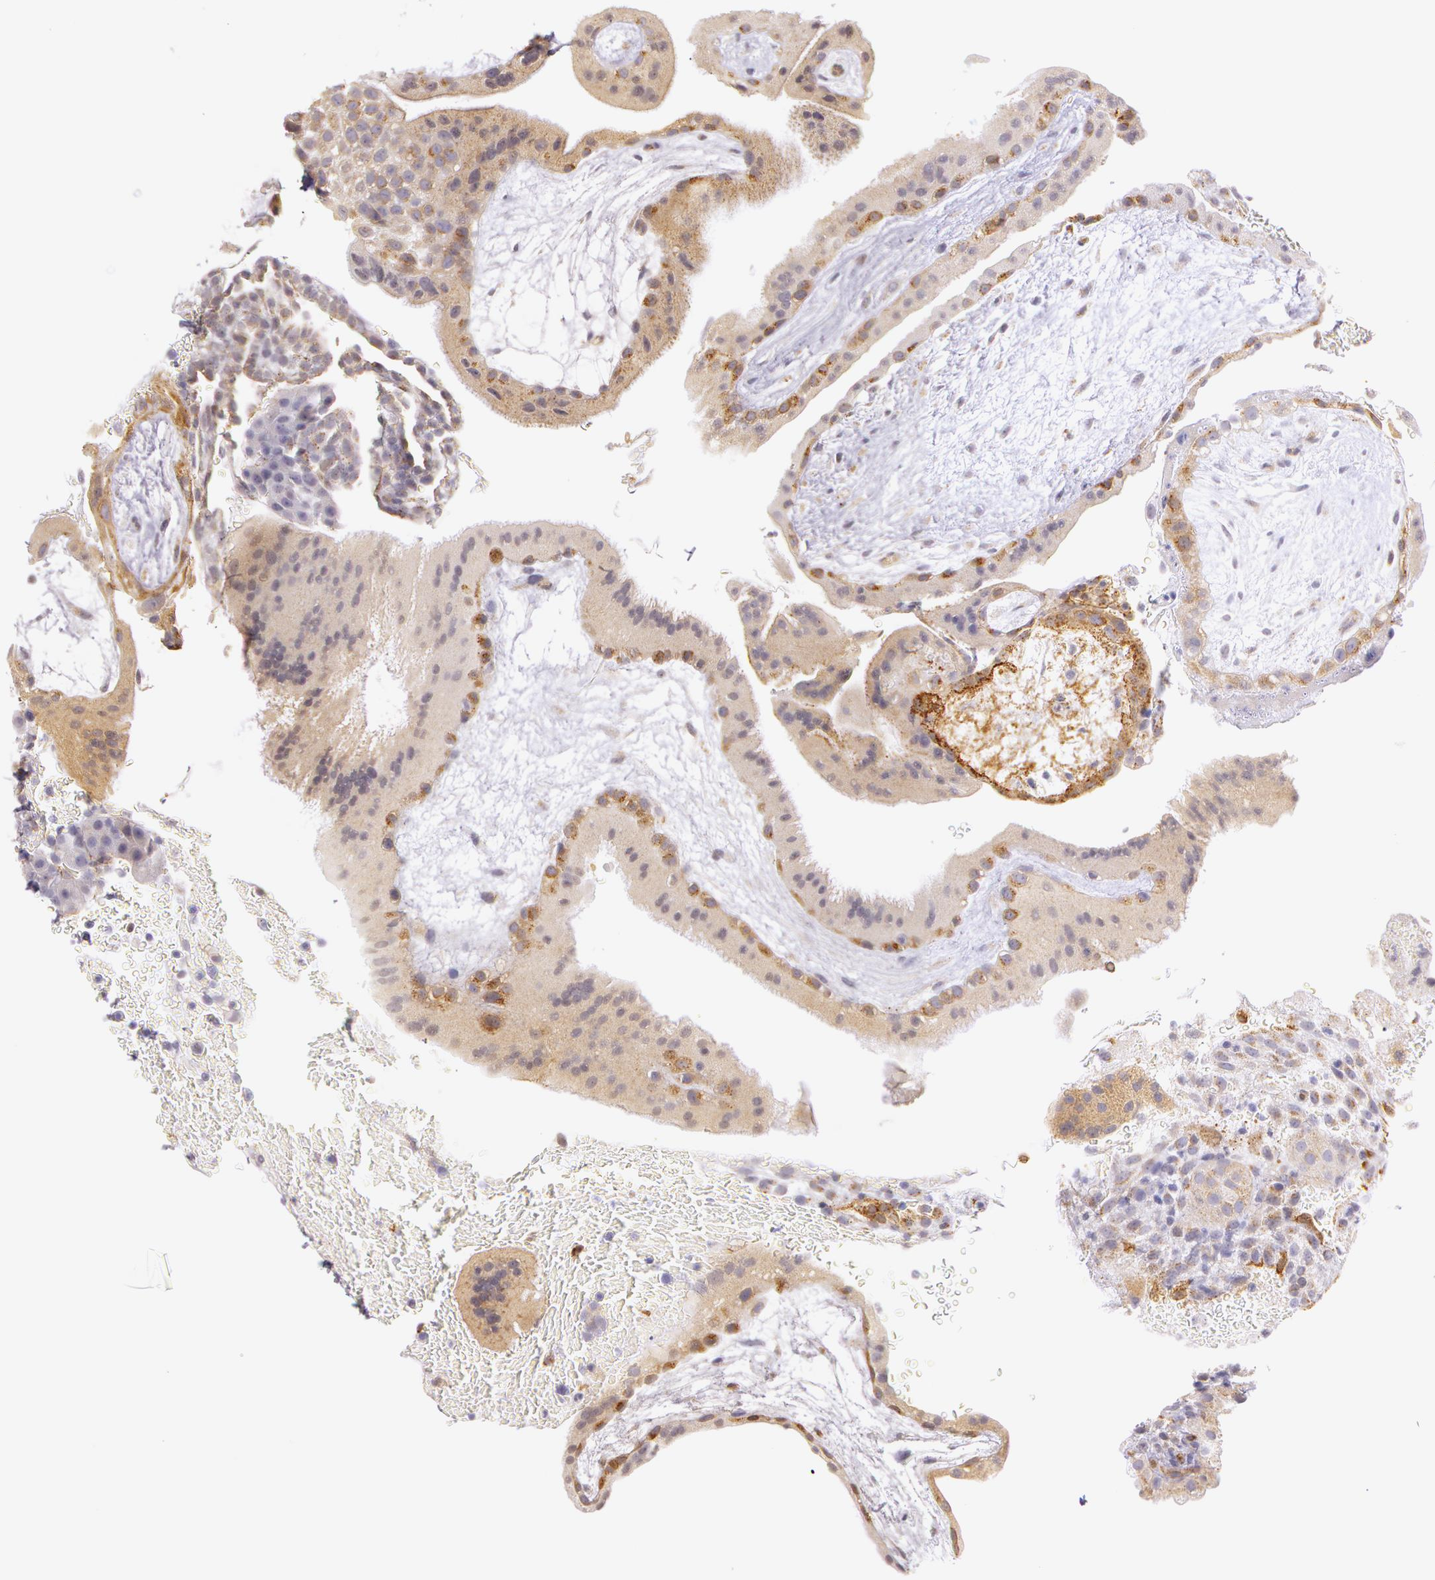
{"staining": {"intensity": "weak", "quantity": "25%-75%", "location": "cytoplasmic/membranous"}, "tissue": "placenta", "cell_type": "Decidual cells", "image_type": "normal", "snomed": [{"axis": "morphology", "description": "Normal tissue, NOS"}, {"axis": "topography", "description": "Placenta"}], "caption": "Unremarkable placenta was stained to show a protein in brown. There is low levels of weak cytoplasmic/membranous positivity in approximately 25%-75% of decidual cells.", "gene": "APP", "patient": {"sex": "female", "age": 19}}